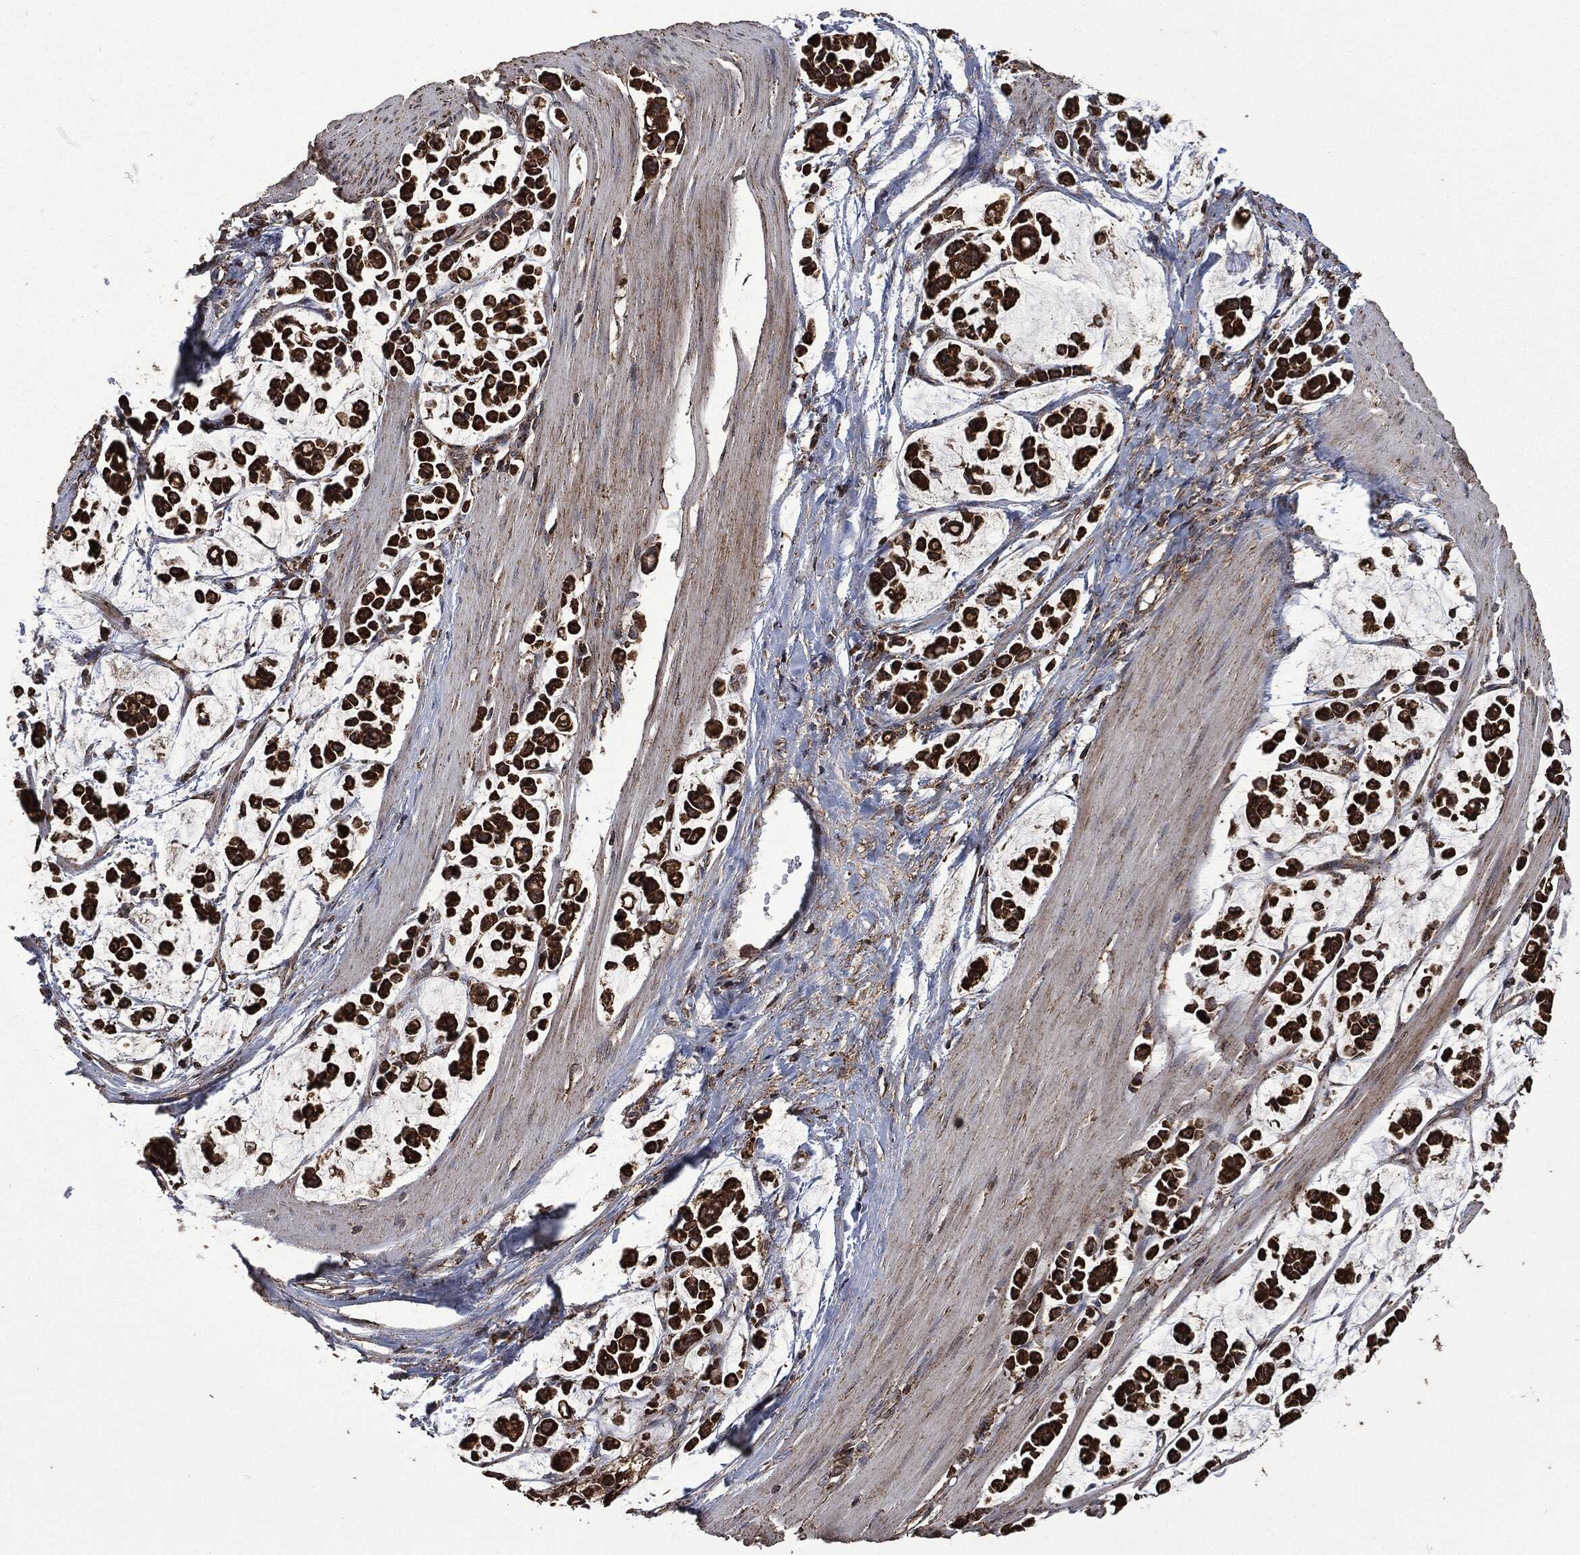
{"staining": {"intensity": "strong", "quantity": ">75%", "location": "cytoplasmic/membranous"}, "tissue": "stomach cancer", "cell_type": "Tumor cells", "image_type": "cancer", "snomed": [{"axis": "morphology", "description": "Adenocarcinoma, NOS"}, {"axis": "topography", "description": "Stomach"}], "caption": "A histopathology image showing strong cytoplasmic/membranous staining in approximately >75% of tumor cells in stomach cancer (adenocarcinoma), as visualized by brown immunohistochemical staining.", "gene": "LIG3", "patient": {"sex": "male", "age": 82}}